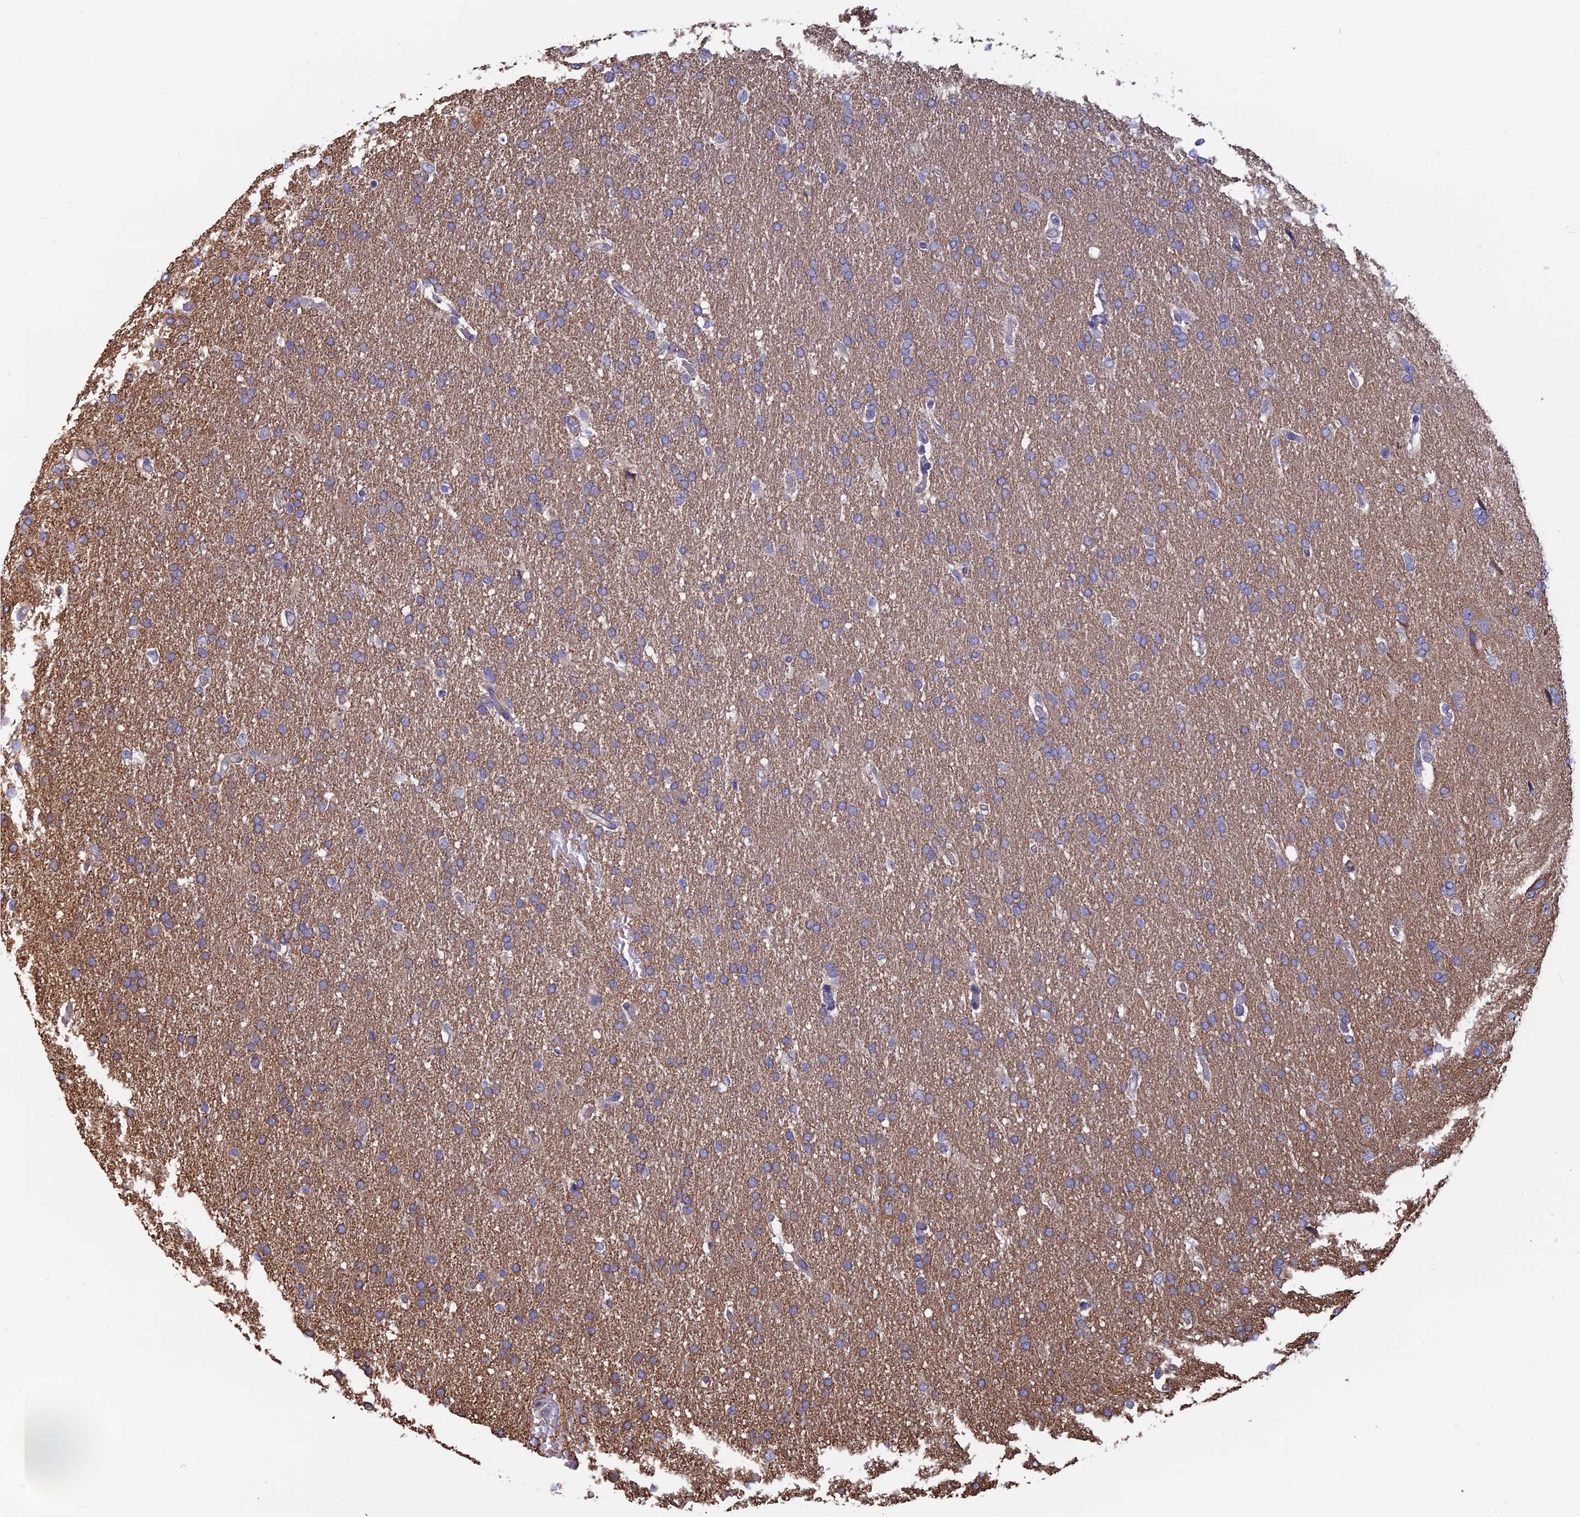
{"staining": {"intensity": "weak", "quantity": ">75%", "location": "cytoplasmic/membranous"}, "tissue": "glioma", "cell_type": "Tumor cells", "image_type": "cancer", "snomed": [{"axis": "morphology", "description": "Glioma, malignant, High grade"}, {"axis": "topography", "description": "Brain"}], "caption": "High-grade glioma (malignant) was stained to show a protein in brown. There is low levels of weak cytoplasmic/membranous positivity in approximately >75% of tumor cells.", "gene": "PCDHA5", "patient": {"sex": "male", "age": 72}}